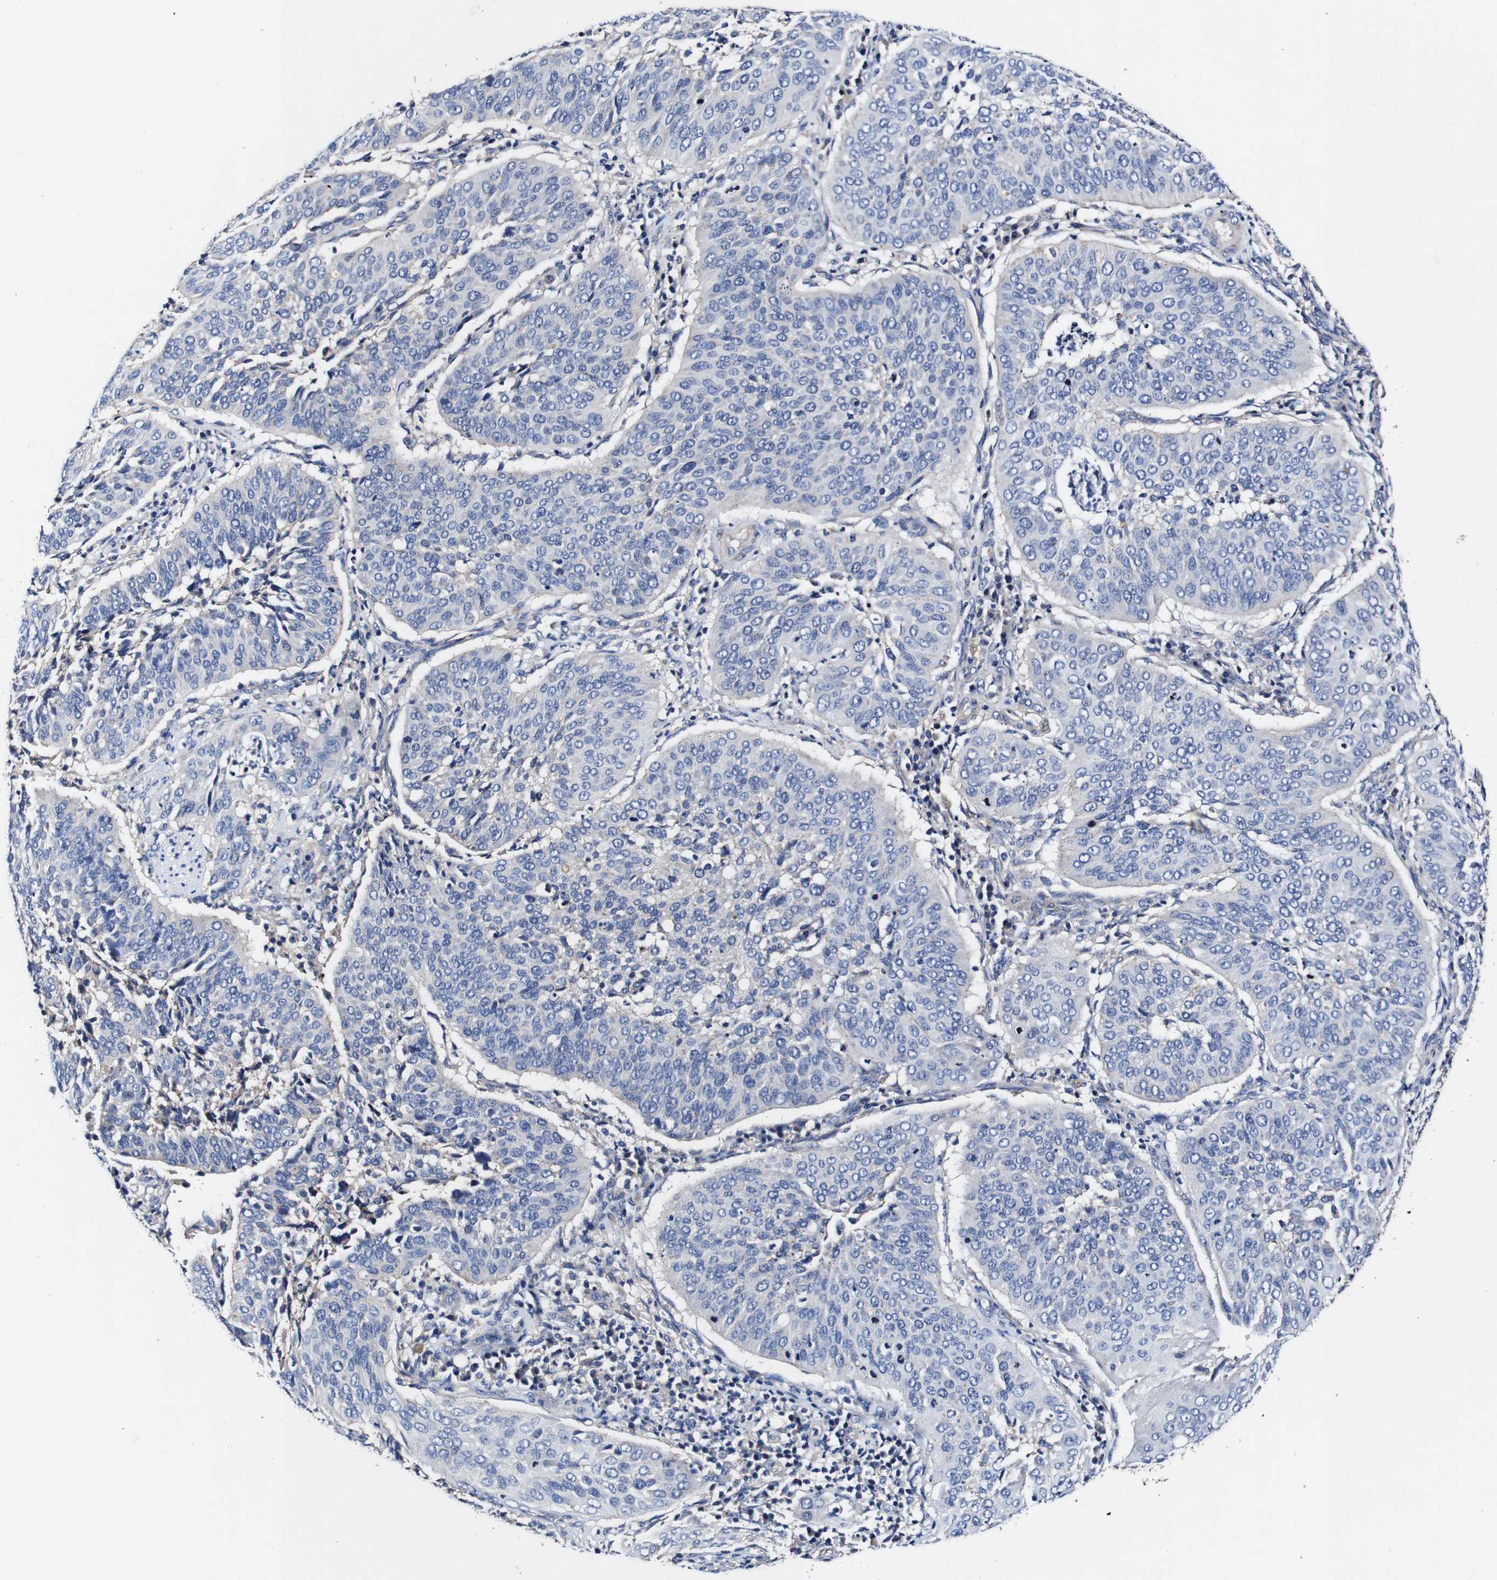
{"staining": {"intensity": "negative", "quantity": "none", "location": "none"}, "tissue": "cervical cancer", "cell_type": "Tumor cells", "image_type": "cancer", "snomed": [{"axis": "morphology", "description": "Normal tissue, NOS"}, {"axis": "morphology", "description": "Squamous cell carcinoma, NOS"}, {"axis": "topography", "description": "Cervix"}], "caption": "Tumor cells are negative for protein expression in human cervical cancer.", "gene": "PDCD6IP", "patient": {"sex": "female", "age": 39}}